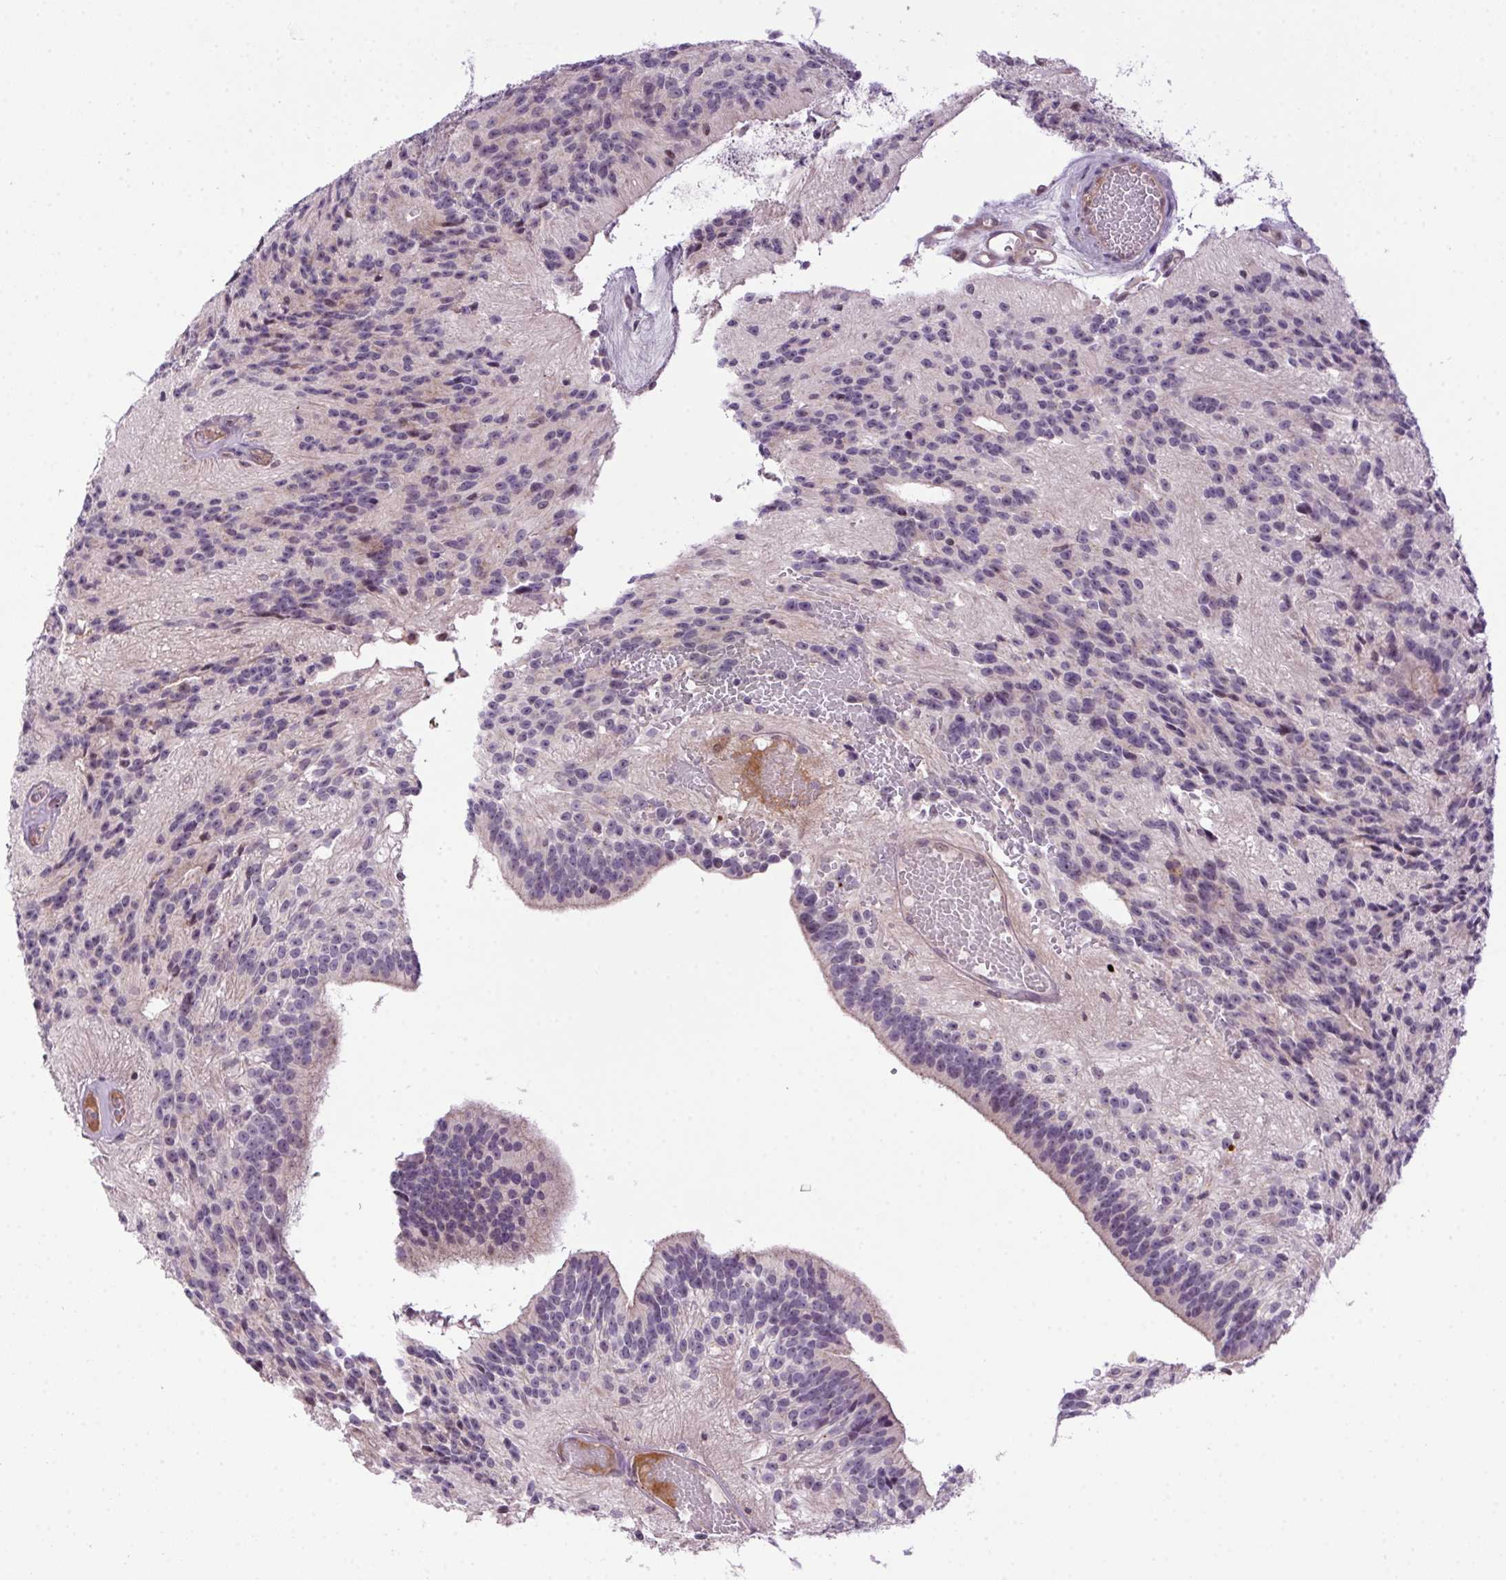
{"staining": {"intensity": "negative", "quantity": "none", "location": "none"}, "tissue": "glioma", "cell_type": "Tumor cells", "image_type": "cancer", "snomed": [{"axis": "morphology", "description": "Glioma, malignant, Low grade"}, {"axis": "topography", "description": "Brain"}], "caption": "IHC micrograph of neoplastic tissue: malignant glioma (low-grade) stained with DAB (3,3'-diaminobenzidine) displays no significant protein positivity in tumor cells.", "gene": "LRRTM1", "patient": {"sex": "male", "age": 31}}